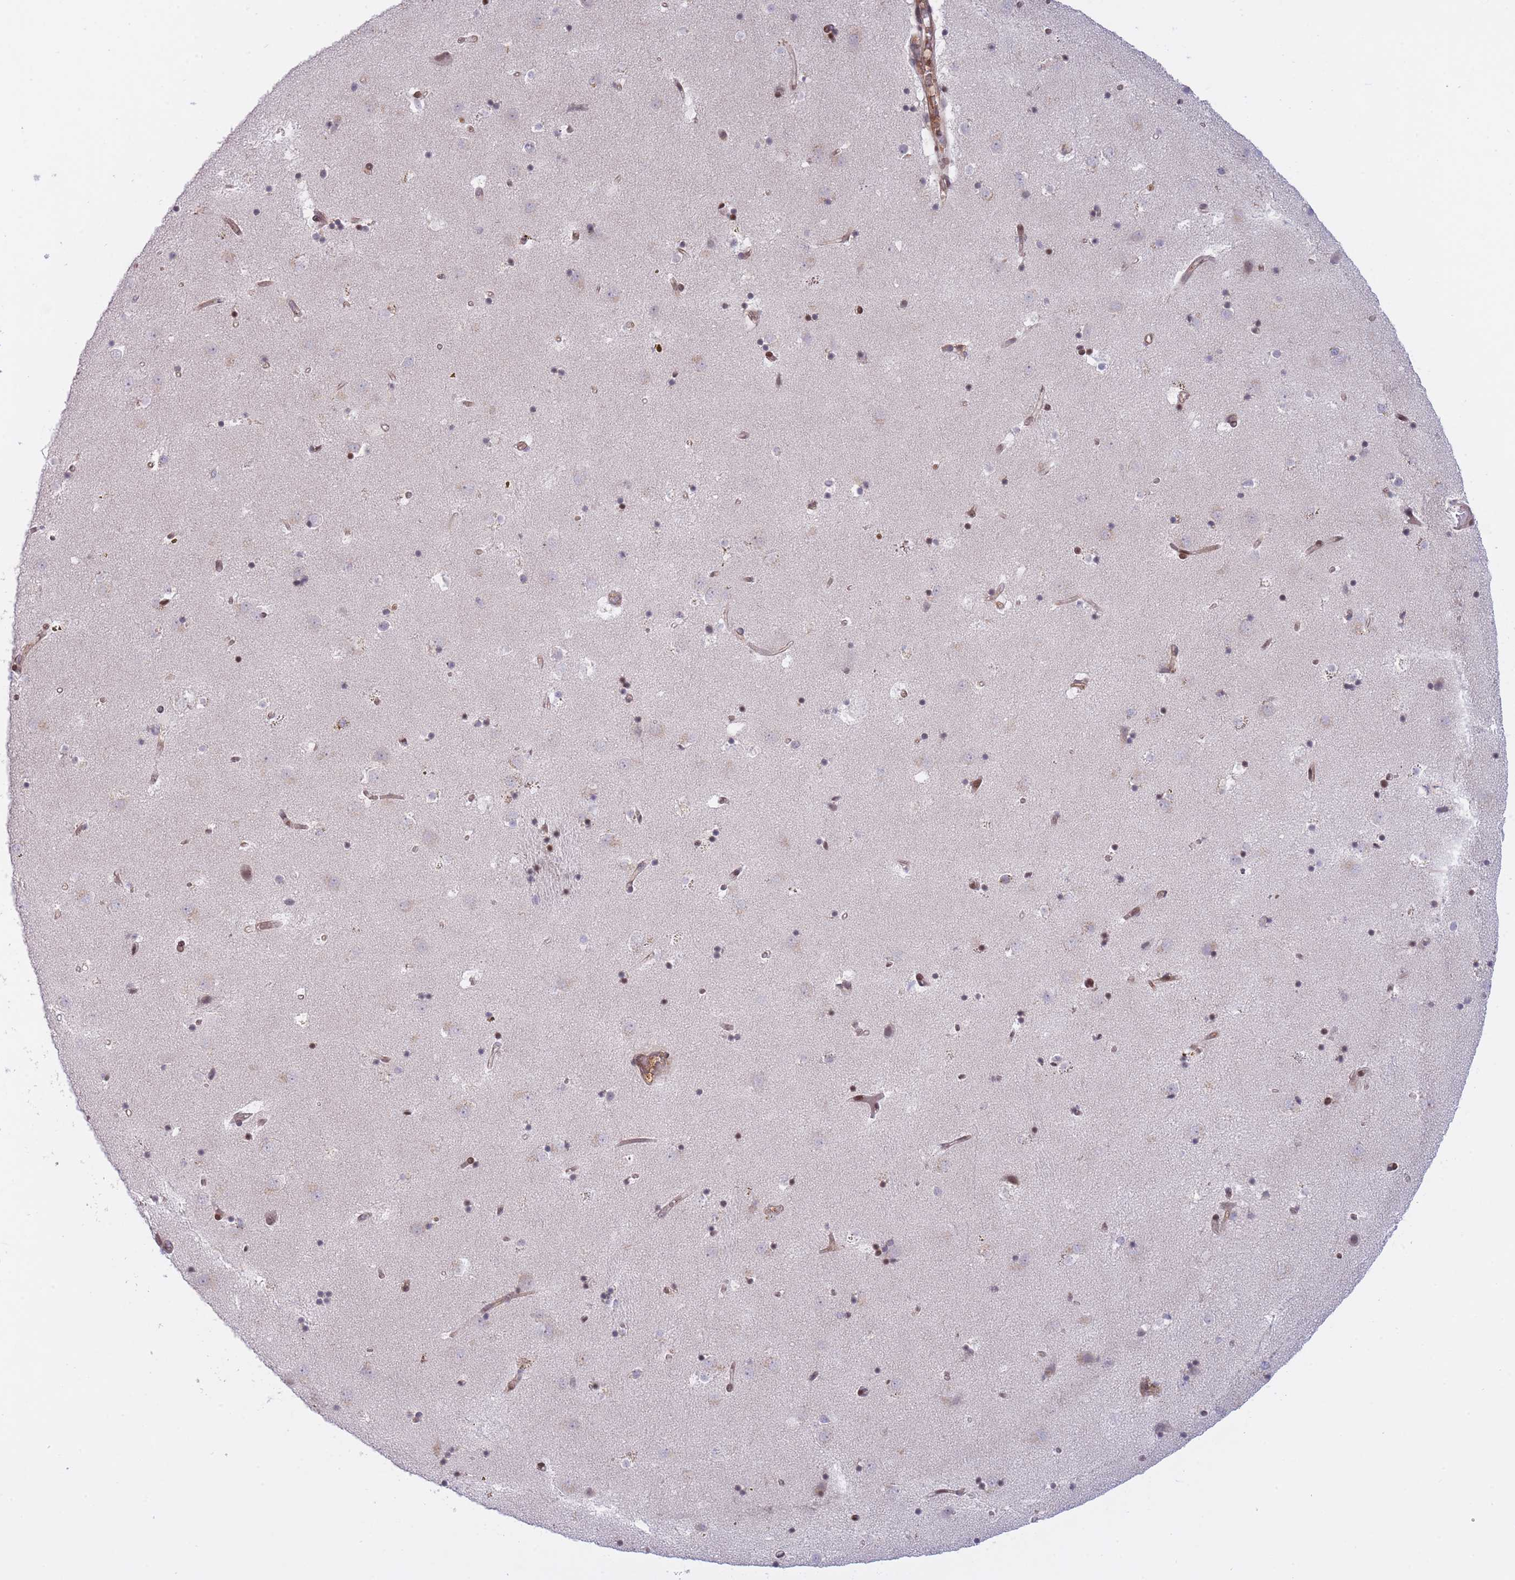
{"staining": {"intensity": "strong", "quantity": "<25%", "location": "nuclear"}, "tissue": "caudate", "cell_type": "Glial cells", "image_type": "normal", "snomed": [{"axis": "morphology", "description": "Normal tissue, NOS"}, {"axis": "topography", "description": "Lateral ventricle wall"}], "caption": "Caudate was stained to show a protein in brown. There is medium levels of strong nuclear positivity in approximately <25% of glial cells. The staining was performed using DAB to visualize the protein expression in brown, while the nuclei were stained in blue with hematoxylin (Magnification: 20x).", "gene": "SLC35F5", "patient": {"sex": "male", "age": 58}}